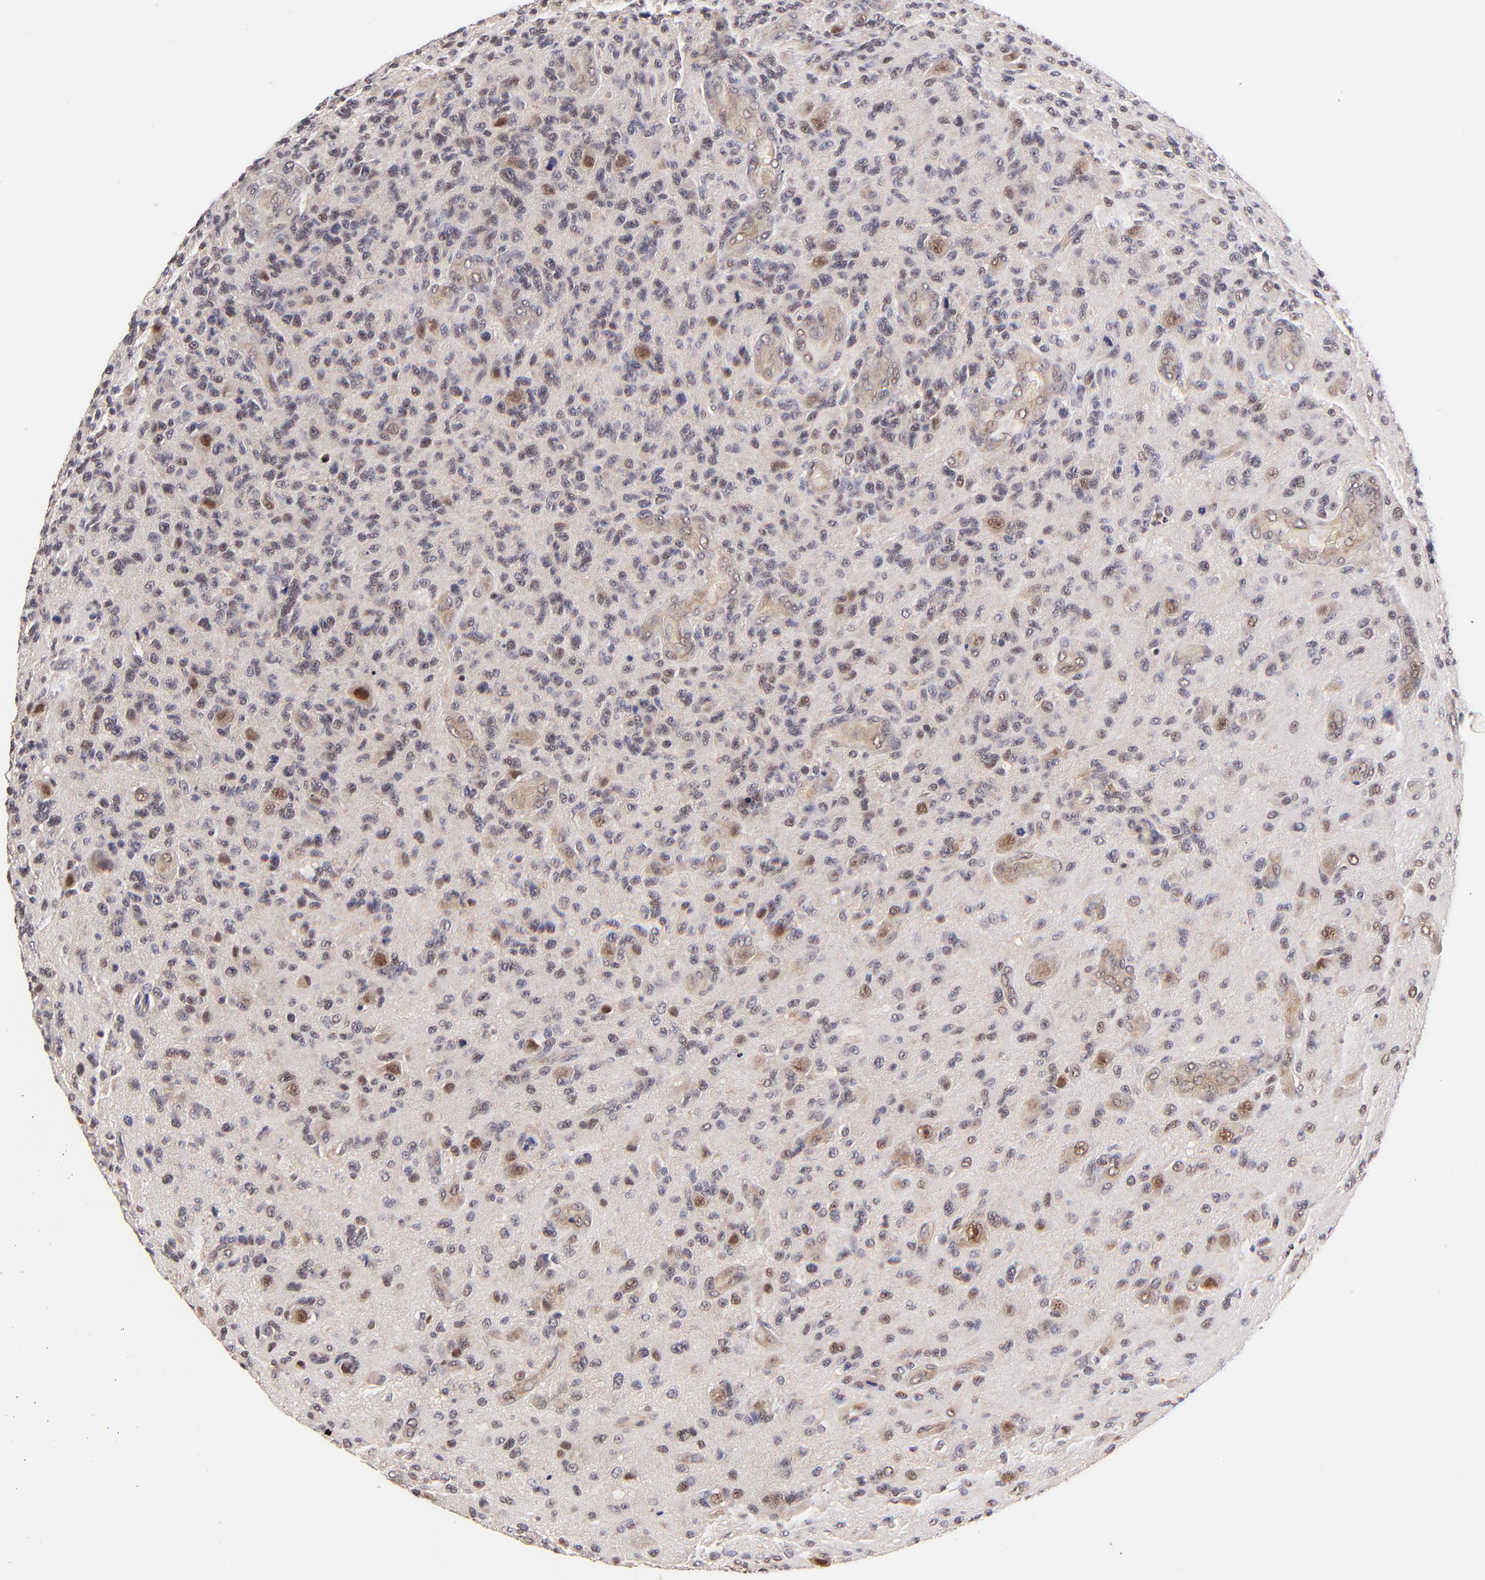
{"staining": {"intensity": "moderate", "quantity": "<25%", "location": "nuclear"}, "tissue": "glioma", "cell_type": "Tumor cells", "image_type": "cancer", "snomed": [{"axis": "morphology", "description": "Glioma, malignant, High grade"}, {"axis": "topography", "description": "Brain"}], "caption": "Human high-grade glioma (malignant) stained with a brown dye demonstrates moderate nuclear positive staining in about <25% of tumor cells.", "gene": "PSMC4", "patient": {"sex": "male", "age": 36}}